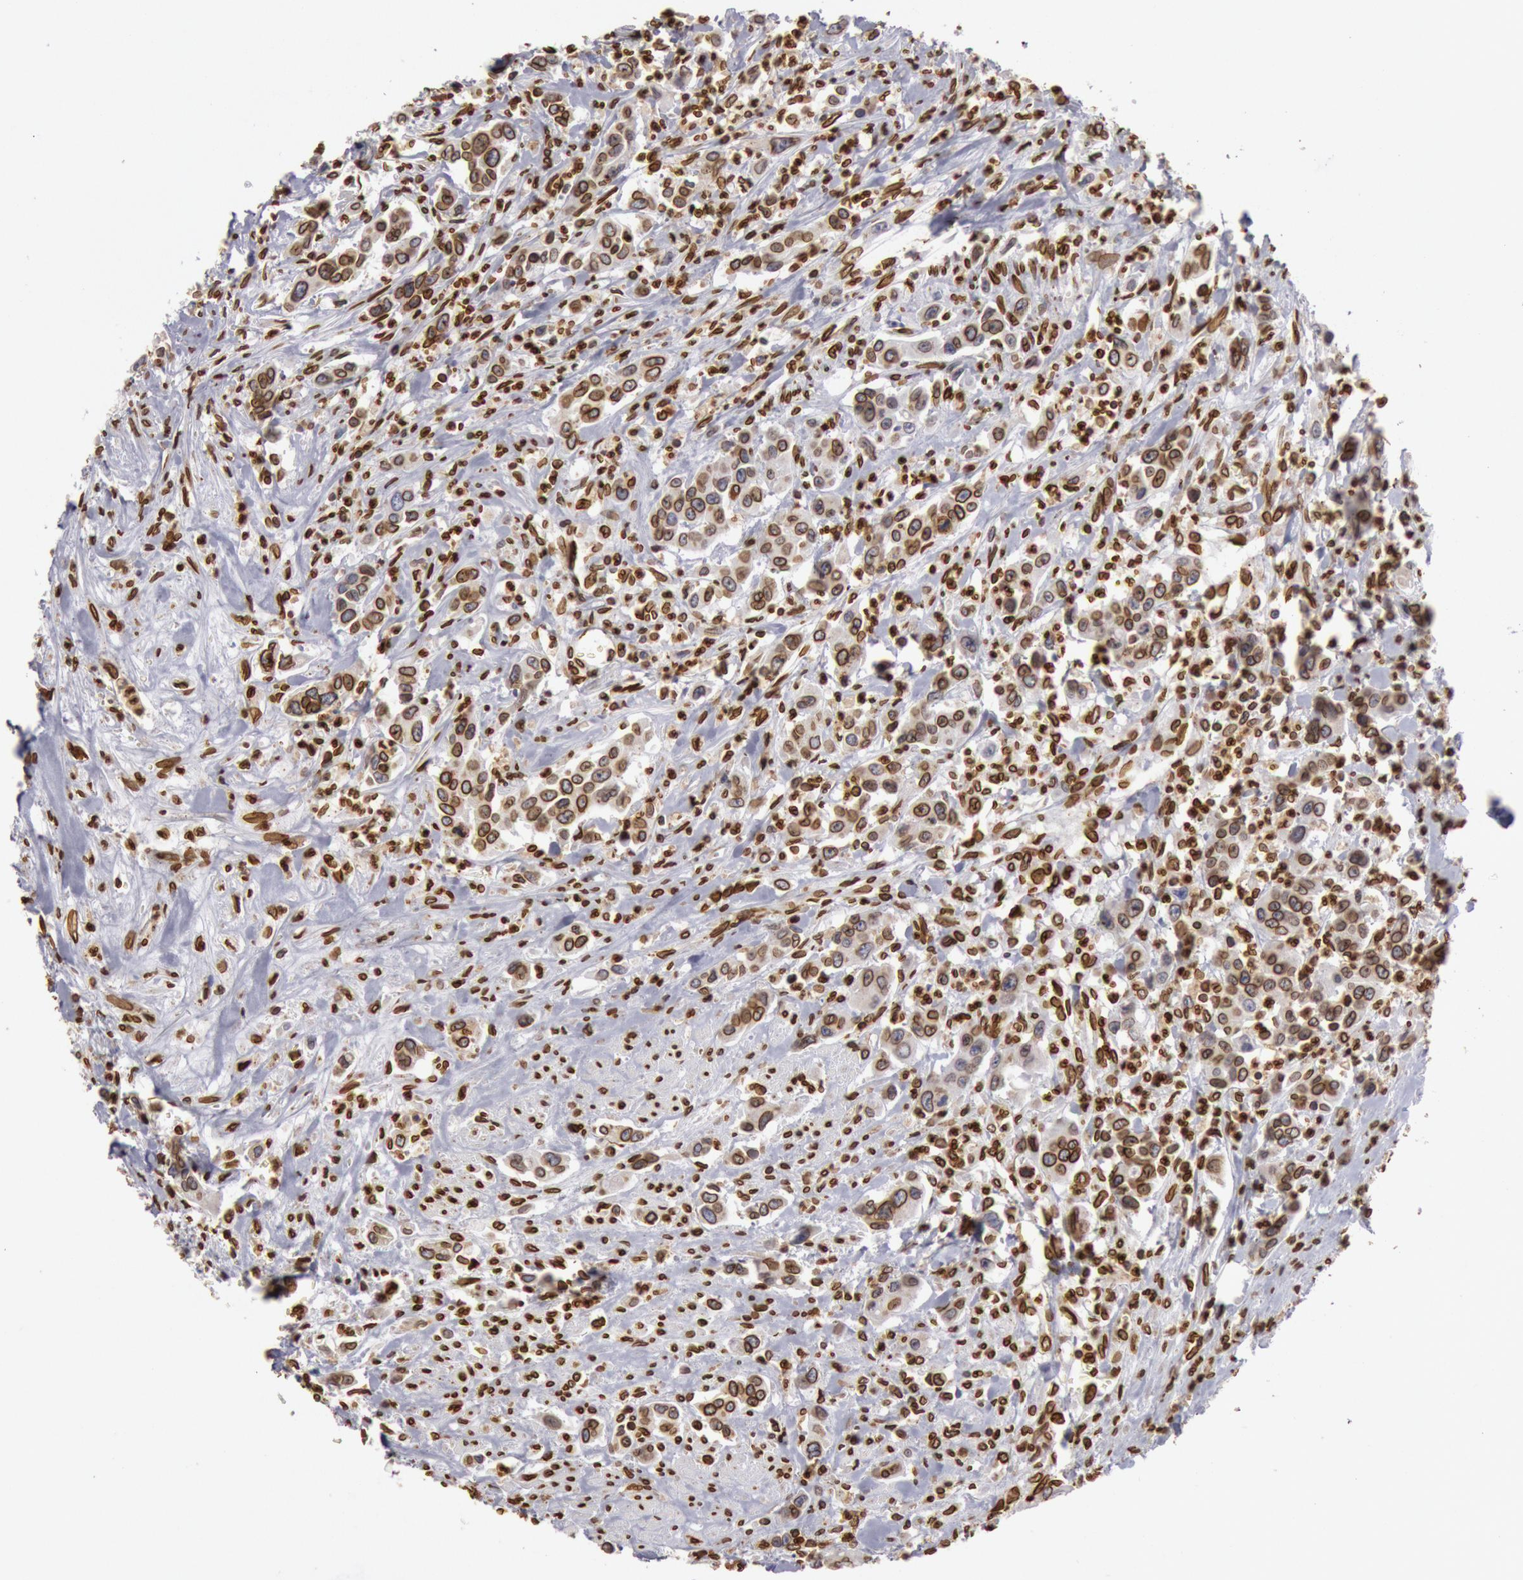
{"staining": {"intensity": "strong", "quantity": ">75%", "location": "cytoplasmic/membranous,nuclear"}, "tissue": "urothelial cancer", "cell_type": "Tumor cells", "image_type": "cancer", "snomed": [{"axis": "morphology", "description": "Urothelial carcinoma, High grade"}, {"axis": "topography", "description": "Urinary bladder"}], "caption": "Immunohistochemistry (IHC) staining of urothelial carcinoma (high-grade), which reveals high levels of strong cytoplasmic/membranous and nuclear staining in approximately >75% of tumor cells indicating strong cytoplasmic/membranous and nuclear protein expression. The staining was performed using DAB (brown) for protein detection and nuclei were counterstained in hematoxylin (blue).", "gene": "SUN2", "patient": {"sex": "male", "age": 86}}